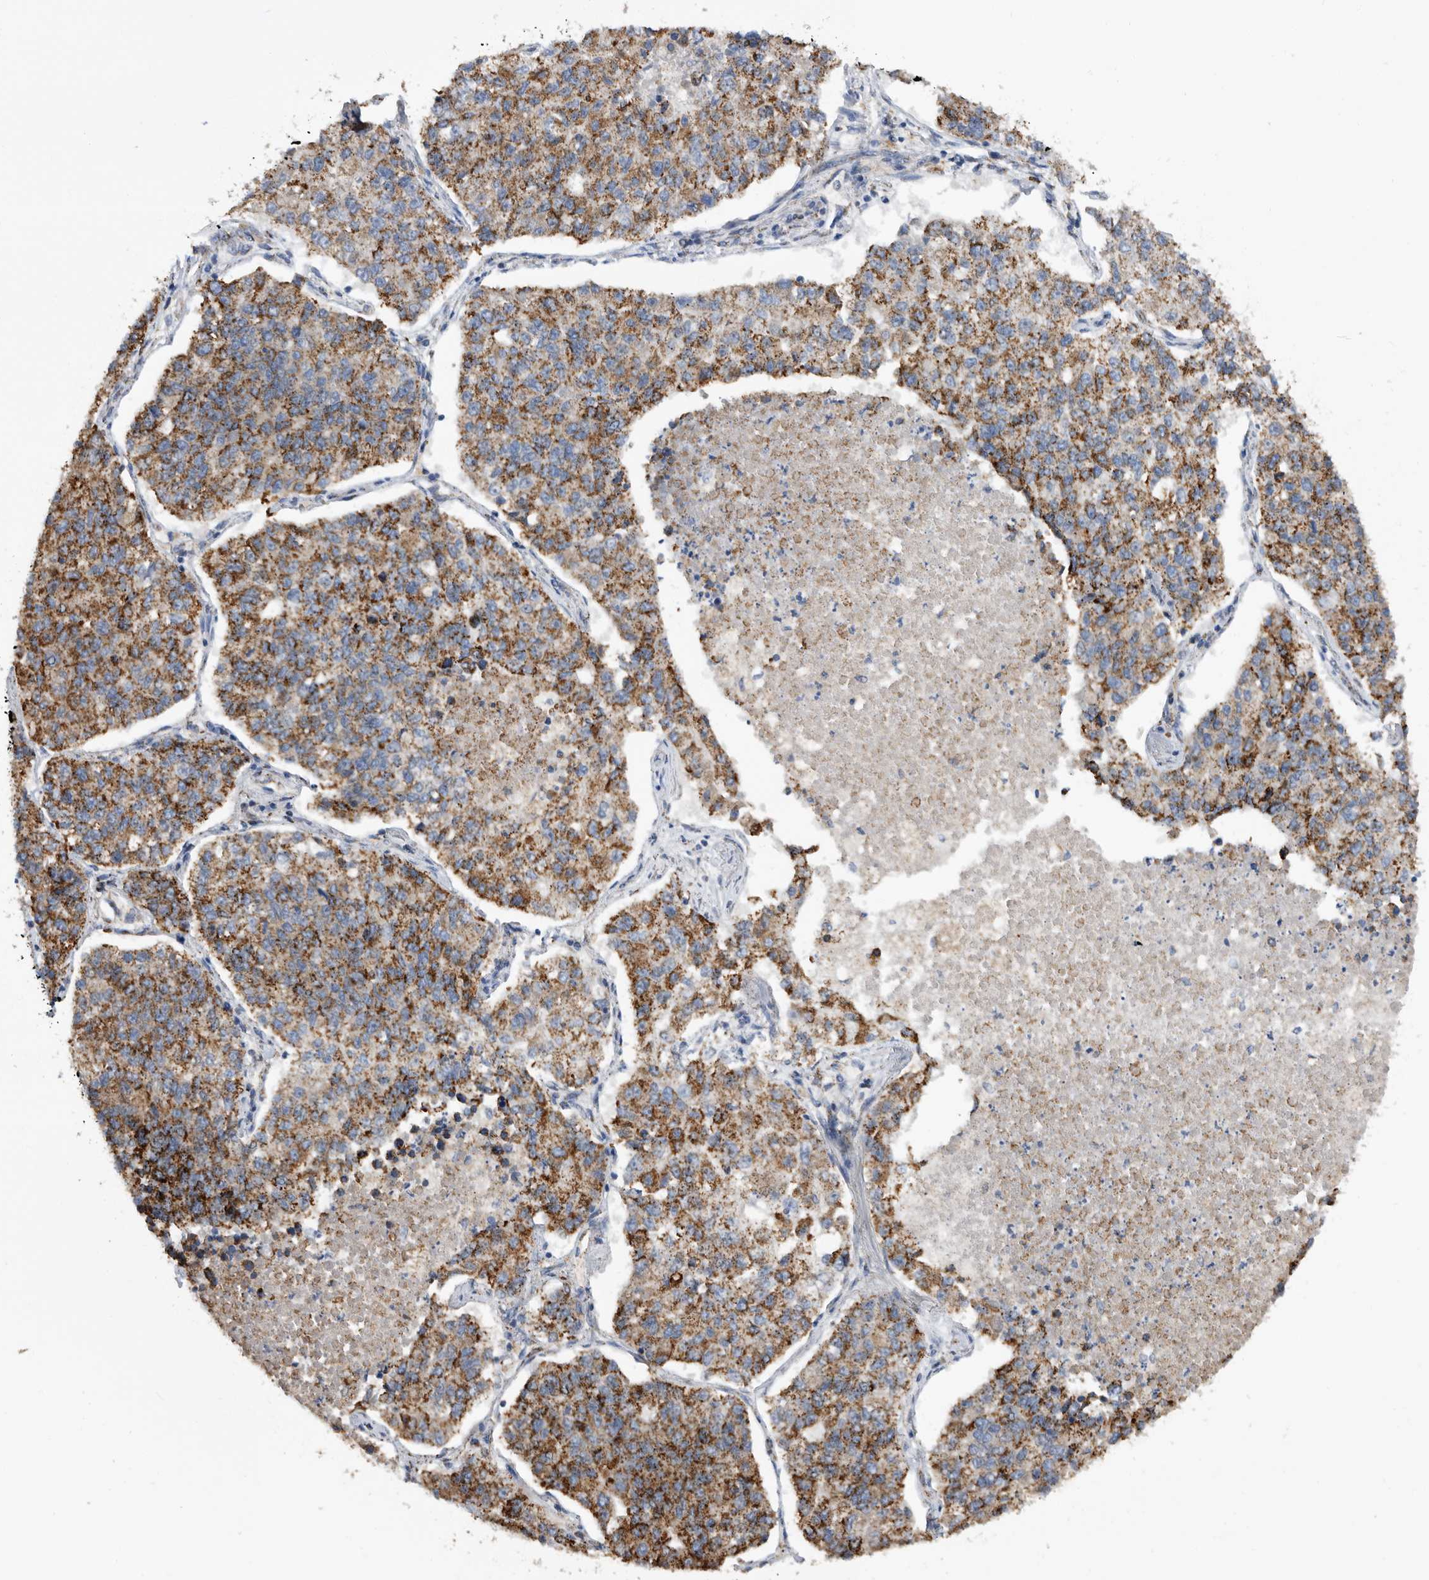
{"staining": {"intensity": "strong", "quantity": "25%-75%", "location": "cytoplasmic/membranous"}, "tissue": "lung cancer", "cell_type": "Tumor cells", "image_type": "cancer", "snomed": [{"axis": "morphology", "description": "Adenocarcinoma, NOS"}, {"axis": "topography", "description": "Lung"}], "caption": "Tumor cells reveal high levels of strong cytoplasmic/membranous expression in about 25%-75% of cells in lung cancer.", "gene": "WFDC1", "patient": {"sex": "male", "age": 49}}